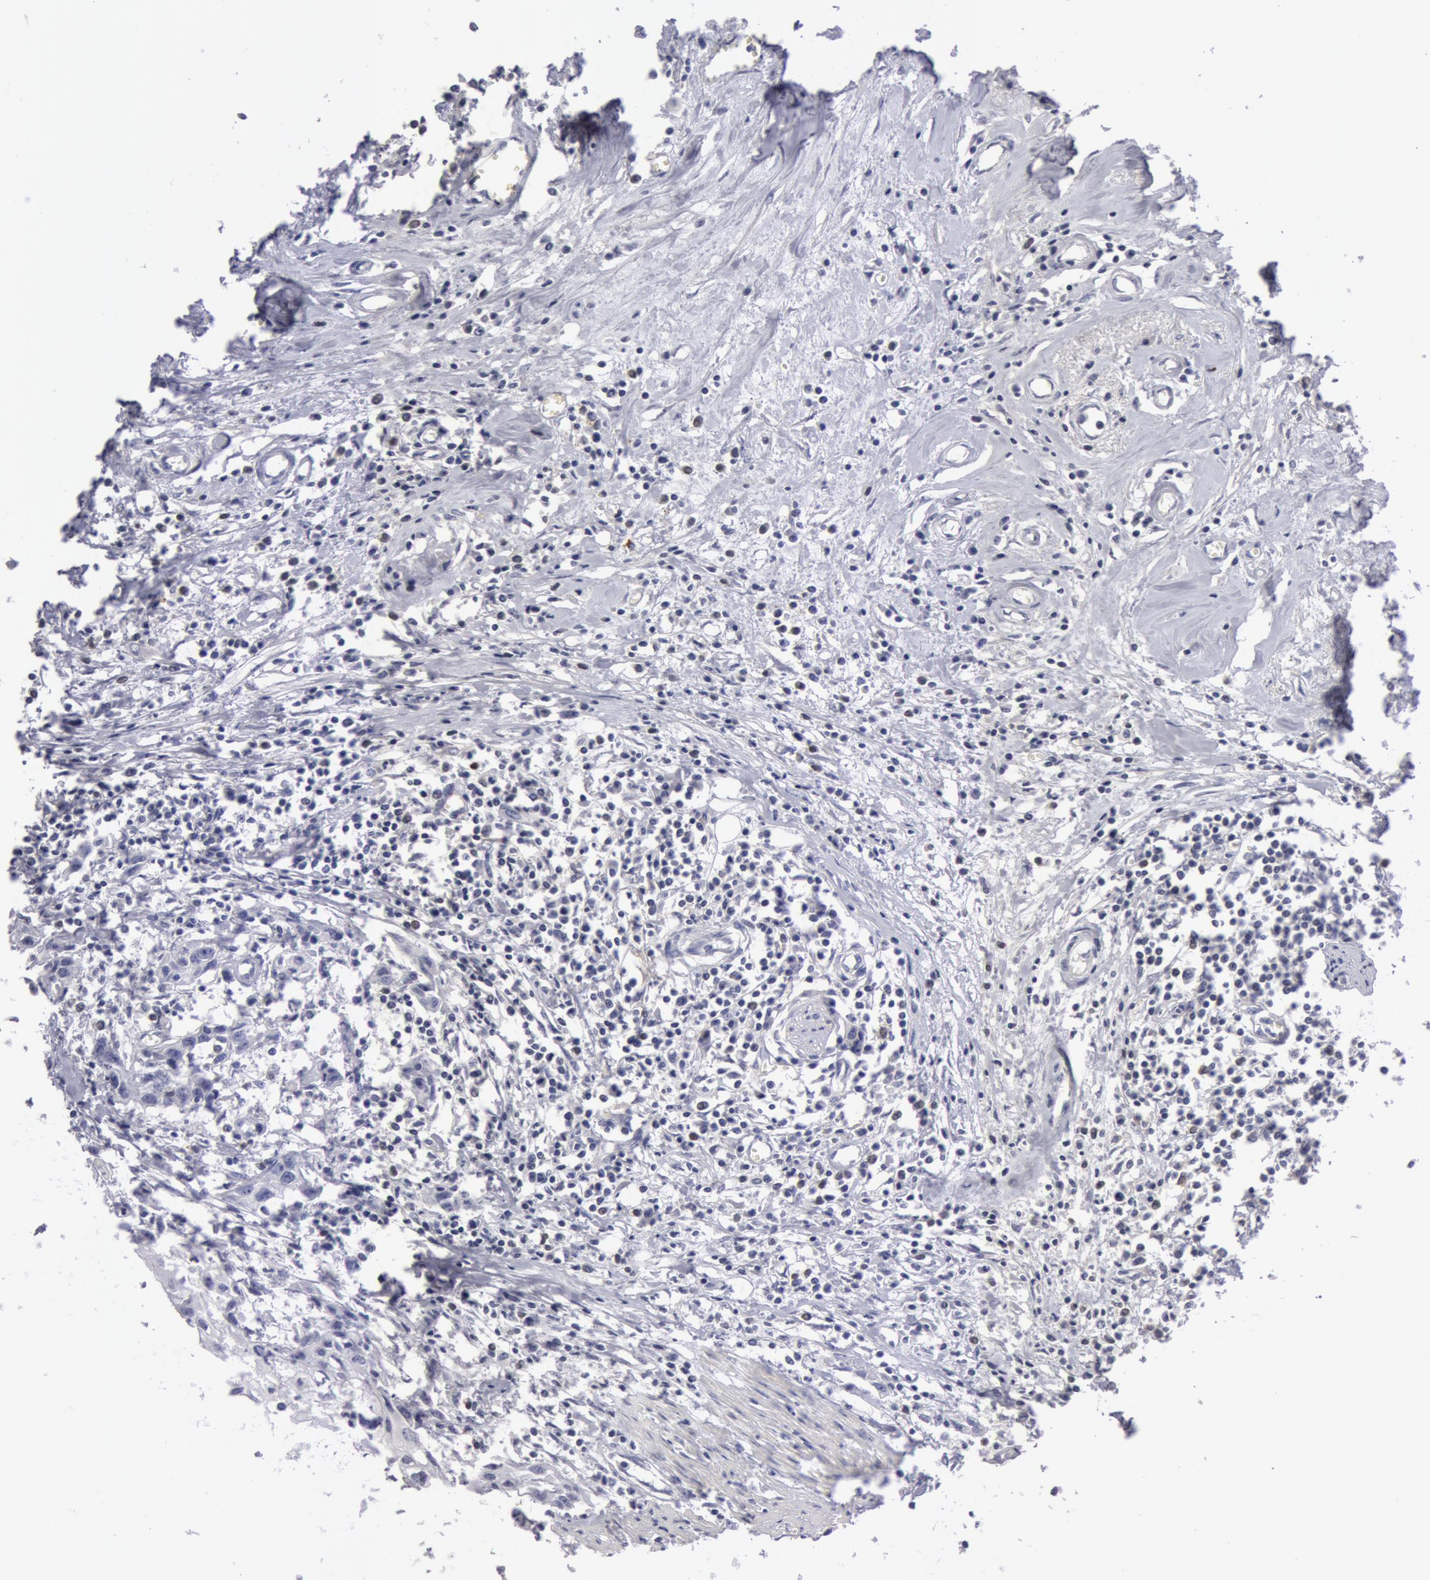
{"staining": {"intensity": "negative", "quantity": "none", "location": "none"}, "tissue": "urothelial cancer", "cell_type": "Tumor cells", "image_type": "cancer", "snomed": [{"axis": "morphology", "description": "Urothelial carcinoma, High grade"}, {"axis": "topography", "description": "Urinary bladder"}], "caption": "Urothelial cancer stained for a protein using immunohistochemistry displays no expression tumor cells.", "gene": "NLGN4X", "patient": {"sex": "male", "age": 54}}